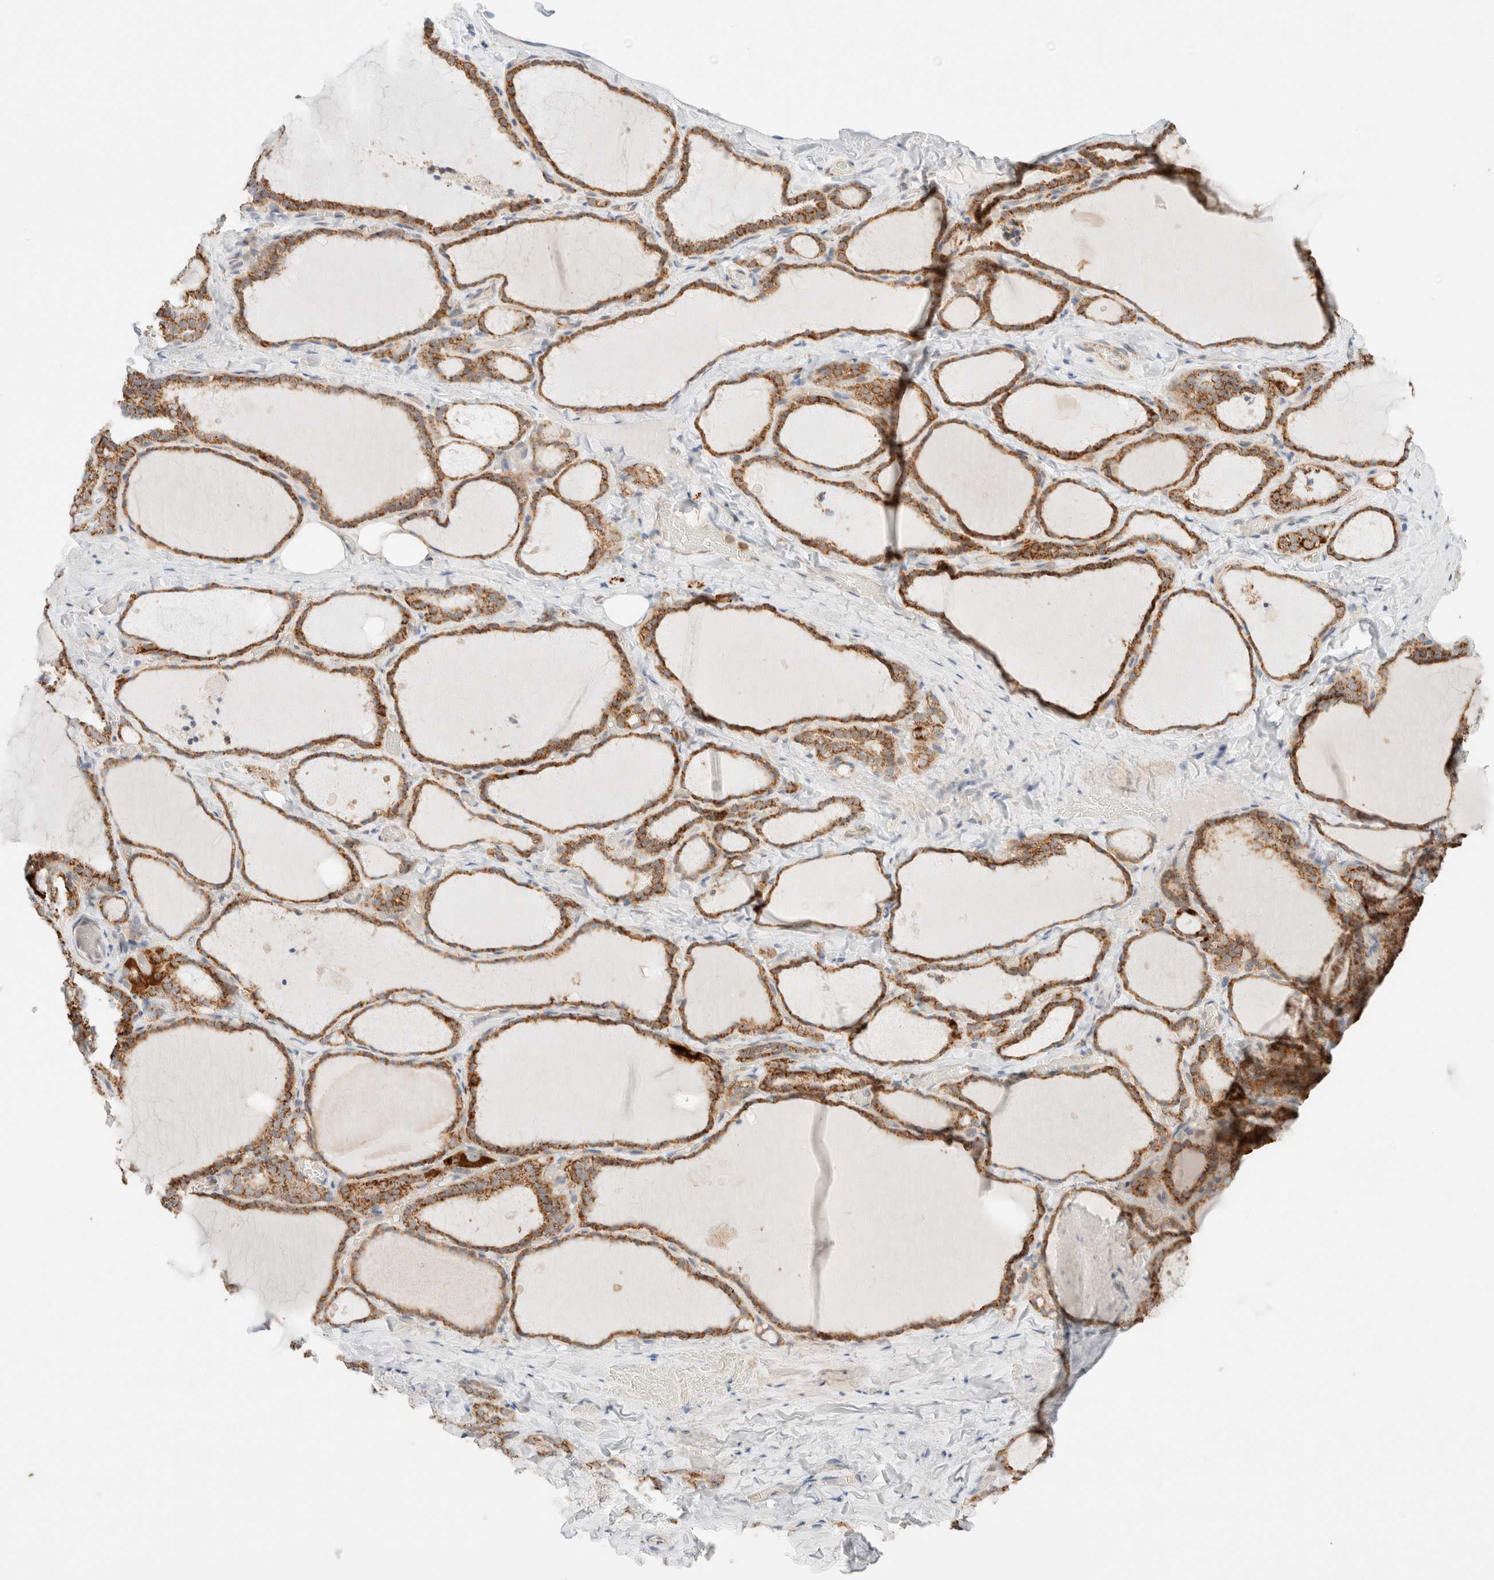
{"staining": {"intensity": "strong", "quantity": ">75%", "location": "cytoplasmic/membranous"}, "tissue": "thyroid gland", "cell_type": "Glandular cells", "image_type": "normal", "snomed": [{"axis": "morphology", "description": "Normal tissue, NOS"}, {"axis": "topography", "description": "Thyroid gland"}], "caption": "A high amount of strong cytoplasmic/membranous positivity is seen in approximately >75% of glandular cells in unremarkable thyroid gland. The staining is performed using DAB brown chromogen to label protein expression. The nuclei are counter-stained blue using hematoxylin.", "gene": "UNC13B", "patient": {"sex": "female", "age": 22}}